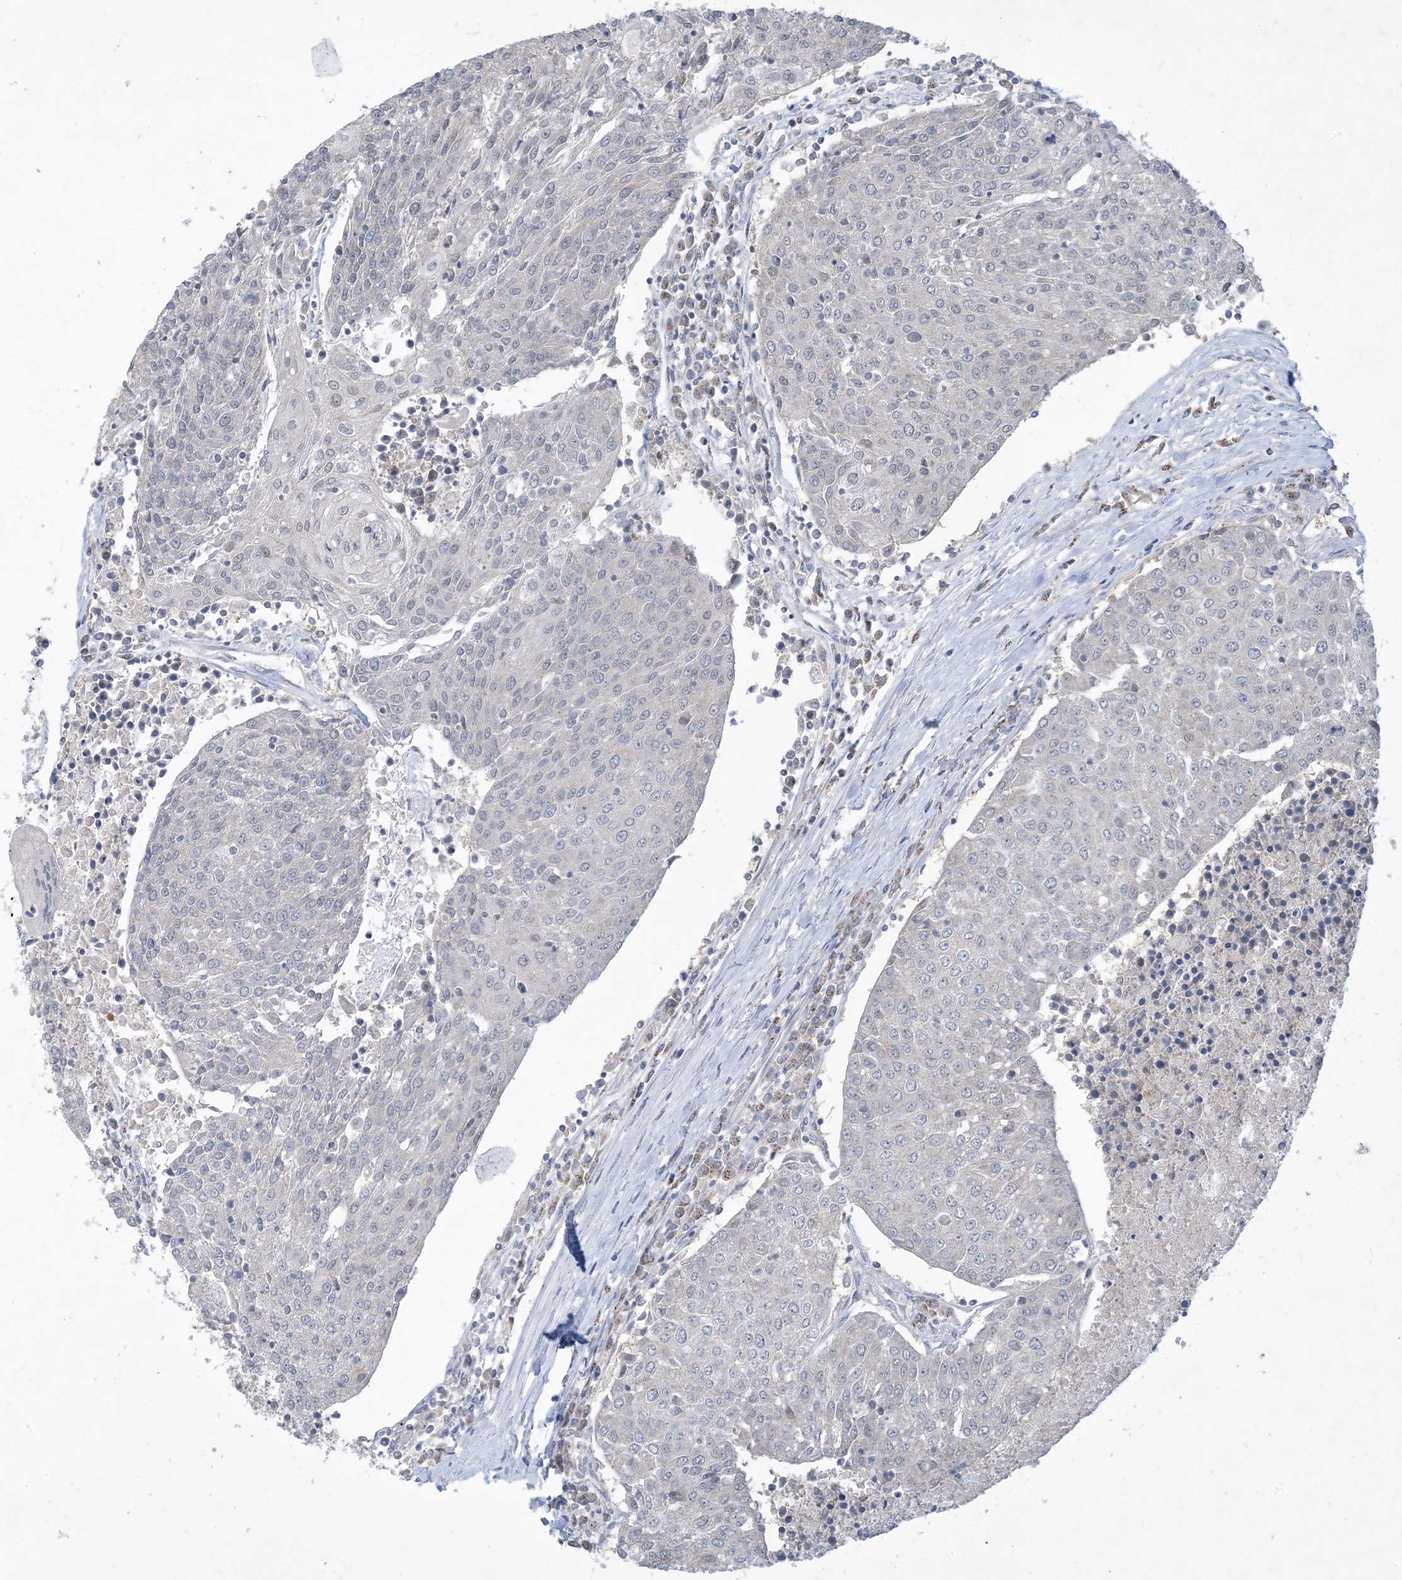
{"staining": {"intensity": "negative", "quantity": "none", "location": "none"}, "tissue": "urothelial cancer", "cell_type": "Tumor cells", "image_type": "cancer", "snomed": [{"axis": "morphology", "description": "Urothelial carcinoma, High grade"}, {"axis": "topography", "description": "Urinary bladder"}], "caption": "High power microscopy image of an immunohistochemistry micrograph of high-grade urothelial carcinoma, revealing no significant expression in tumor cells. Nuclei are stained in blue.", "gene": "CCDC14", "patient": {"sex": "female", "age": 85}}